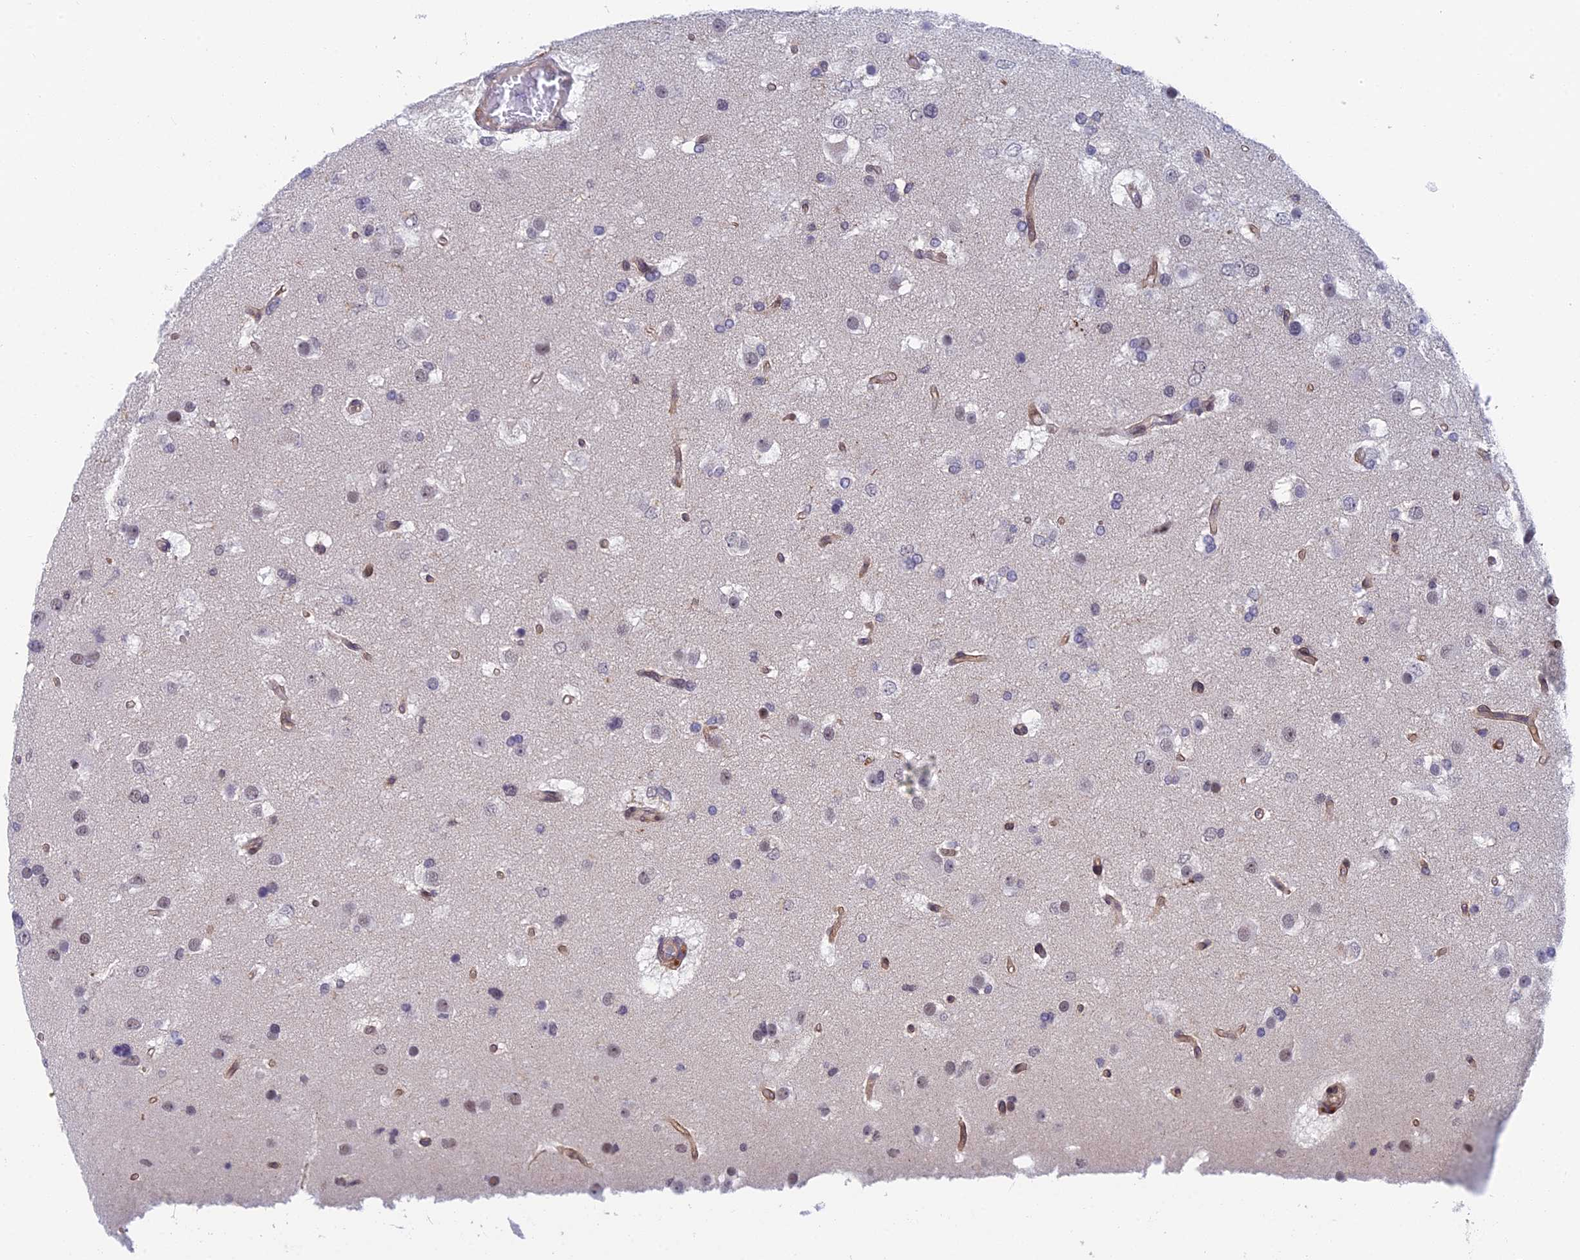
{"staining": {"intensity": "negative", "quantity": "none", "location": "none"}, "tissue": "glioma", "cell_type": "Tumor cells", "image_type": "cancer", "snomed": [{"axis": "morphology", "description": "Glioma, malignant, High grade"}, {"axis": "topography", "description": "Brain"}], "caption": "Immunohistochemistry (IHC) of human glioma demonstrates no expression in tumor cells.", "gene": "NSMCE1", "patient": {"sex": "male", "age": 53}}